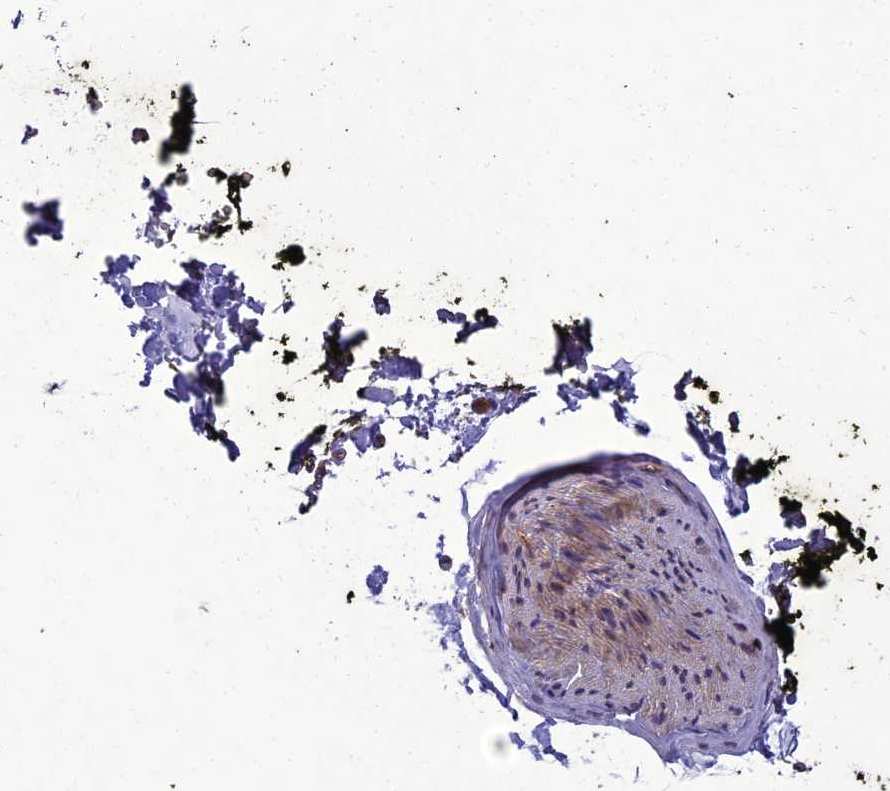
{"staining": {"intensity": "weak", "quantity": "<25%", "location": "cytoplasmic/membranous"}, "tissue": "soft tissue", "cell_type": "Fibroblasts", "image_type": "normal", "snomed": [{"axis": "morphology", "description": "Normal tissue, NOS"}, {"axis": "morphology", "description": "Adenocarcinoma, NOS"}, {"axis": "topography", "description": "Pancreas"}, {"axis": "topography", "description": "Peripheral nerve tissue"}], "caption": "IHC photomicrograph of benign soft tissue stained for a protein (brown), which exhibits no staining in fibroblasts.", "gene": "BORCS6", "patient": {"sex": "male", "age": 59}}